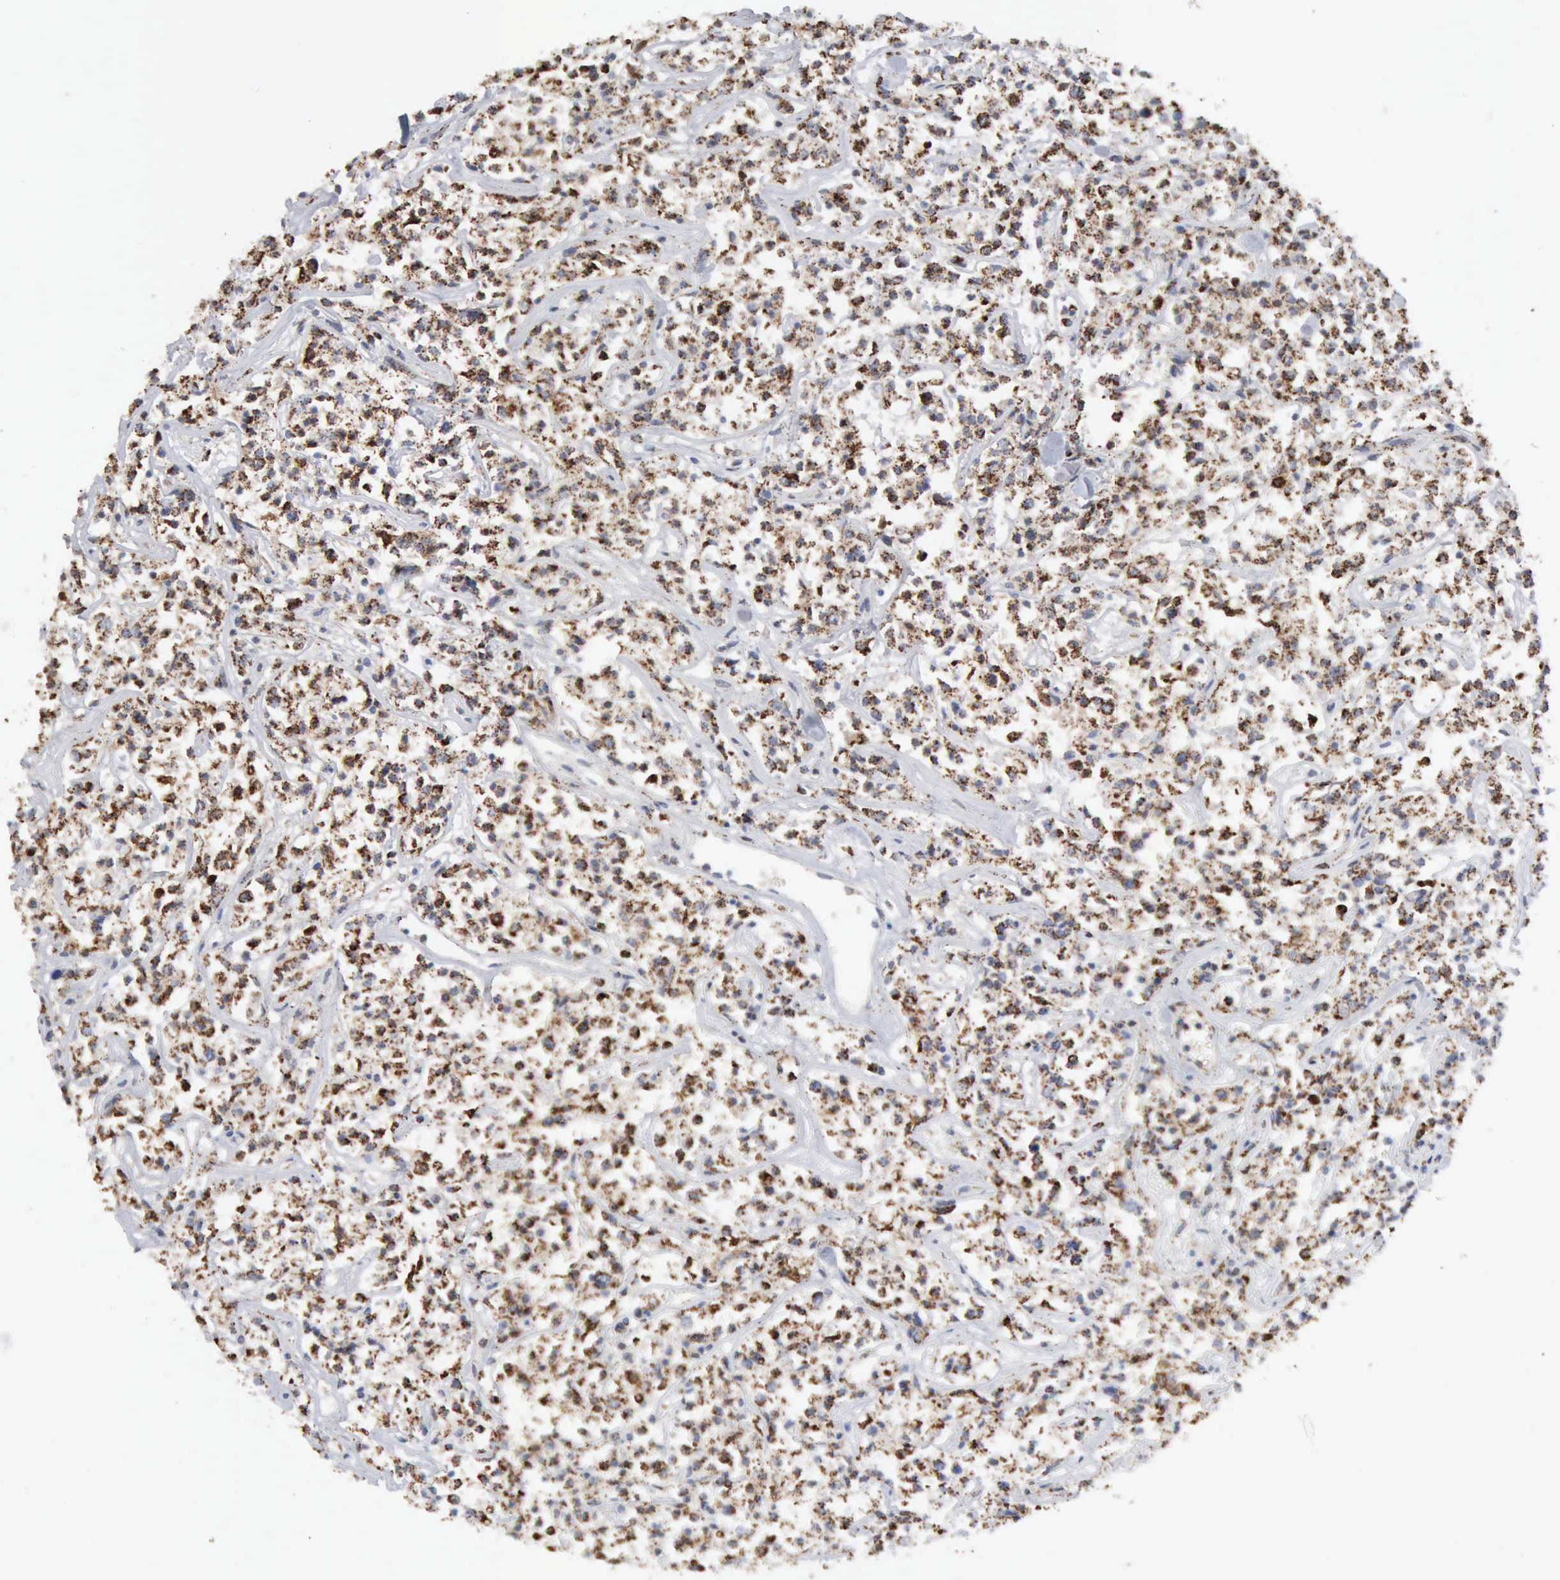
{"staining": {"intensity": "strong", "quantity": ">75%", "location": "cytoplasmic/membranous"}, "tissue": "lymphoma", "cell_type": "Tumor cells", "image_type": "cancer", "snomed": [{"axis": "morphology", "description": "Malignant lymphoma, non-Hodgkin's type, Low grade"}, {"axis": "topography", "description": "Small intestine"}], "caption": "A high-resolution histopathology image shows IHC staining of low-grade malignant lymphoma, non-Hodgkin's type, which demonstrates strong cytoplasmic/membranous positivity in approximately >75% of tumor cells. (Brightfield microscopy of DAB IHC at high magnification).", "gene": "ACO2", "patient": {"sex": "female", "age": 59}}